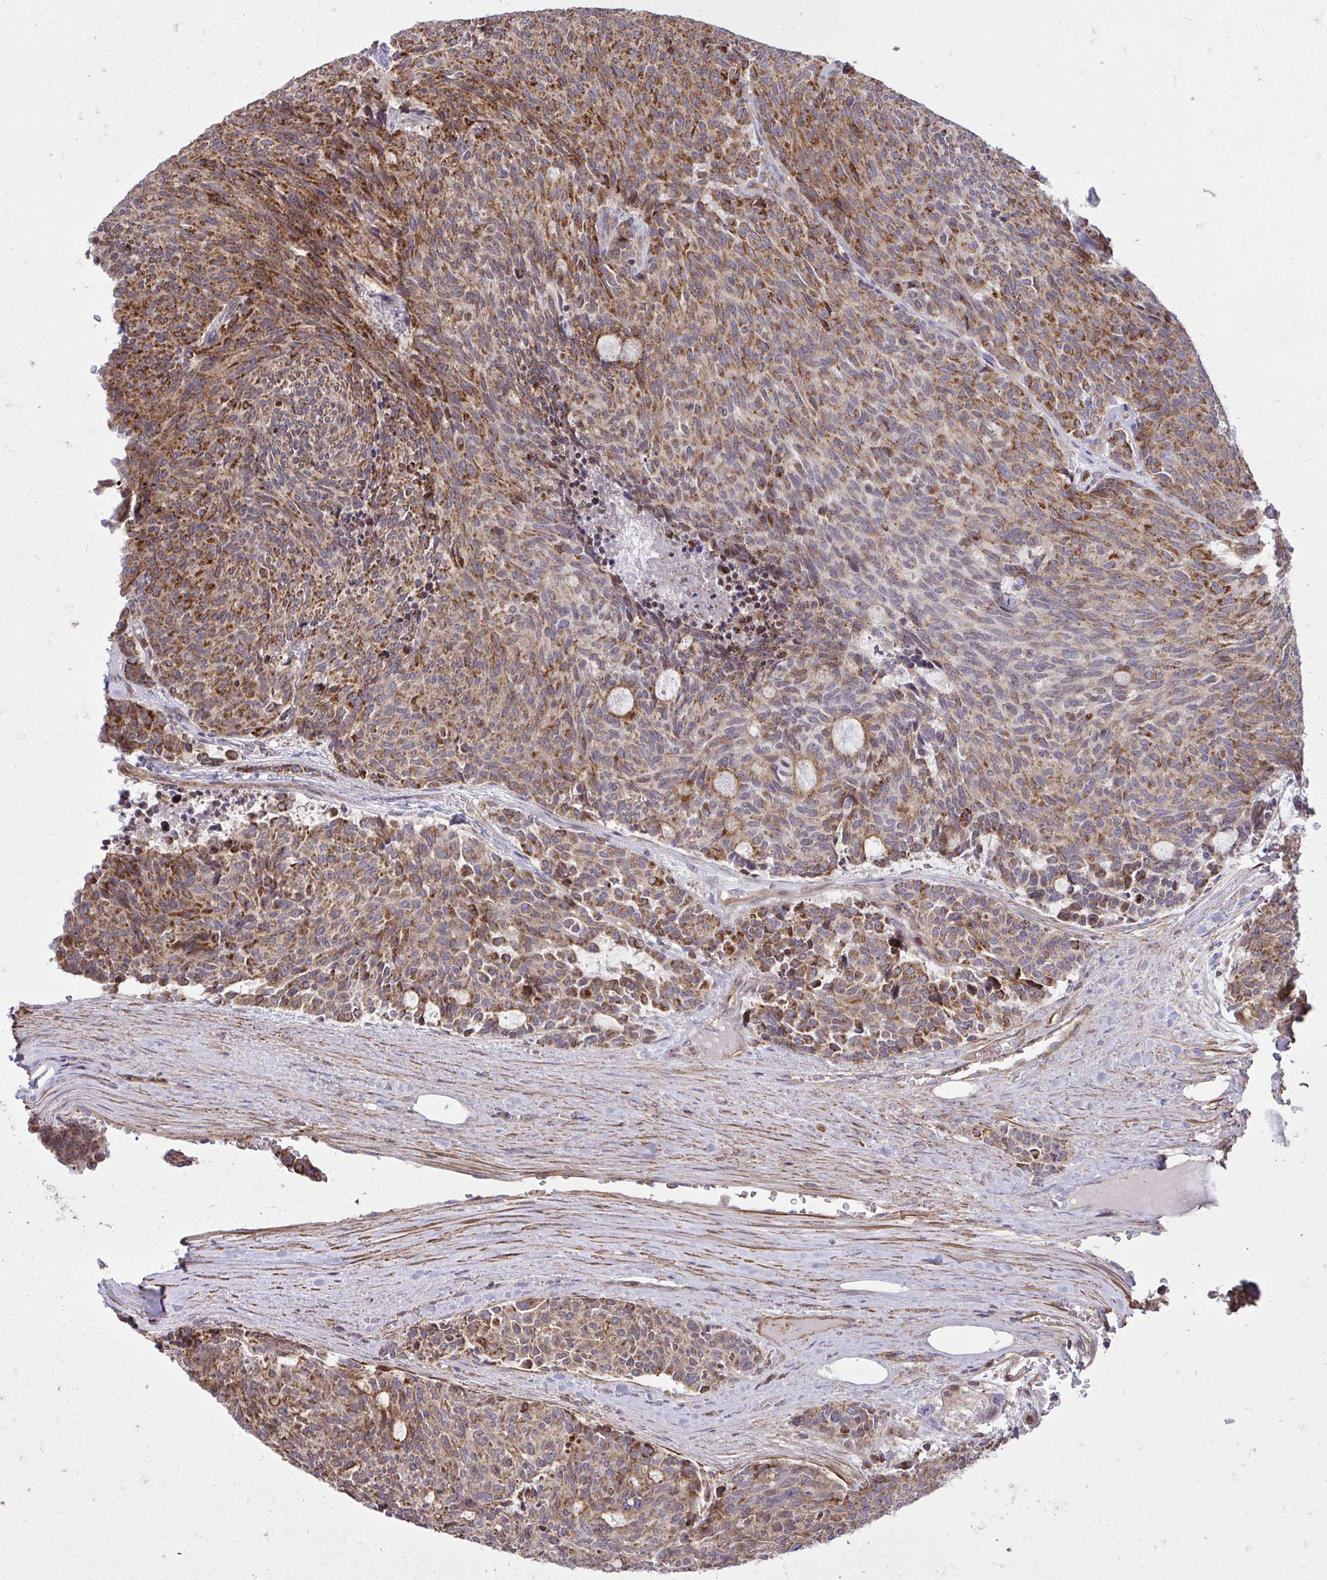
{"staining": {"intensity": "moderate", "quantity": ">75%", "location": "cytoplasmic/membranous"}, "tissue": "carcinoid", "cell_type": "Tumor cells", "image_type": "cancer", "snomed": [{"axis": "morphology", "description": "Carcinoid, malignant, NOS"}, {"axis": "topography", "description": "Pancreas"}], "caption": "IHC image of neoplastic tissue: human malignant carcinoid stained using immunohistochemistry reveals medium levels of moderate protein expression localized specifically in the cytoplasmic/membranous of tumor cells, appearing as a cytoplasmic/membranous brown color.", "gene": "SLC7A5", "patient": {"sex": "female", "age": 54}}